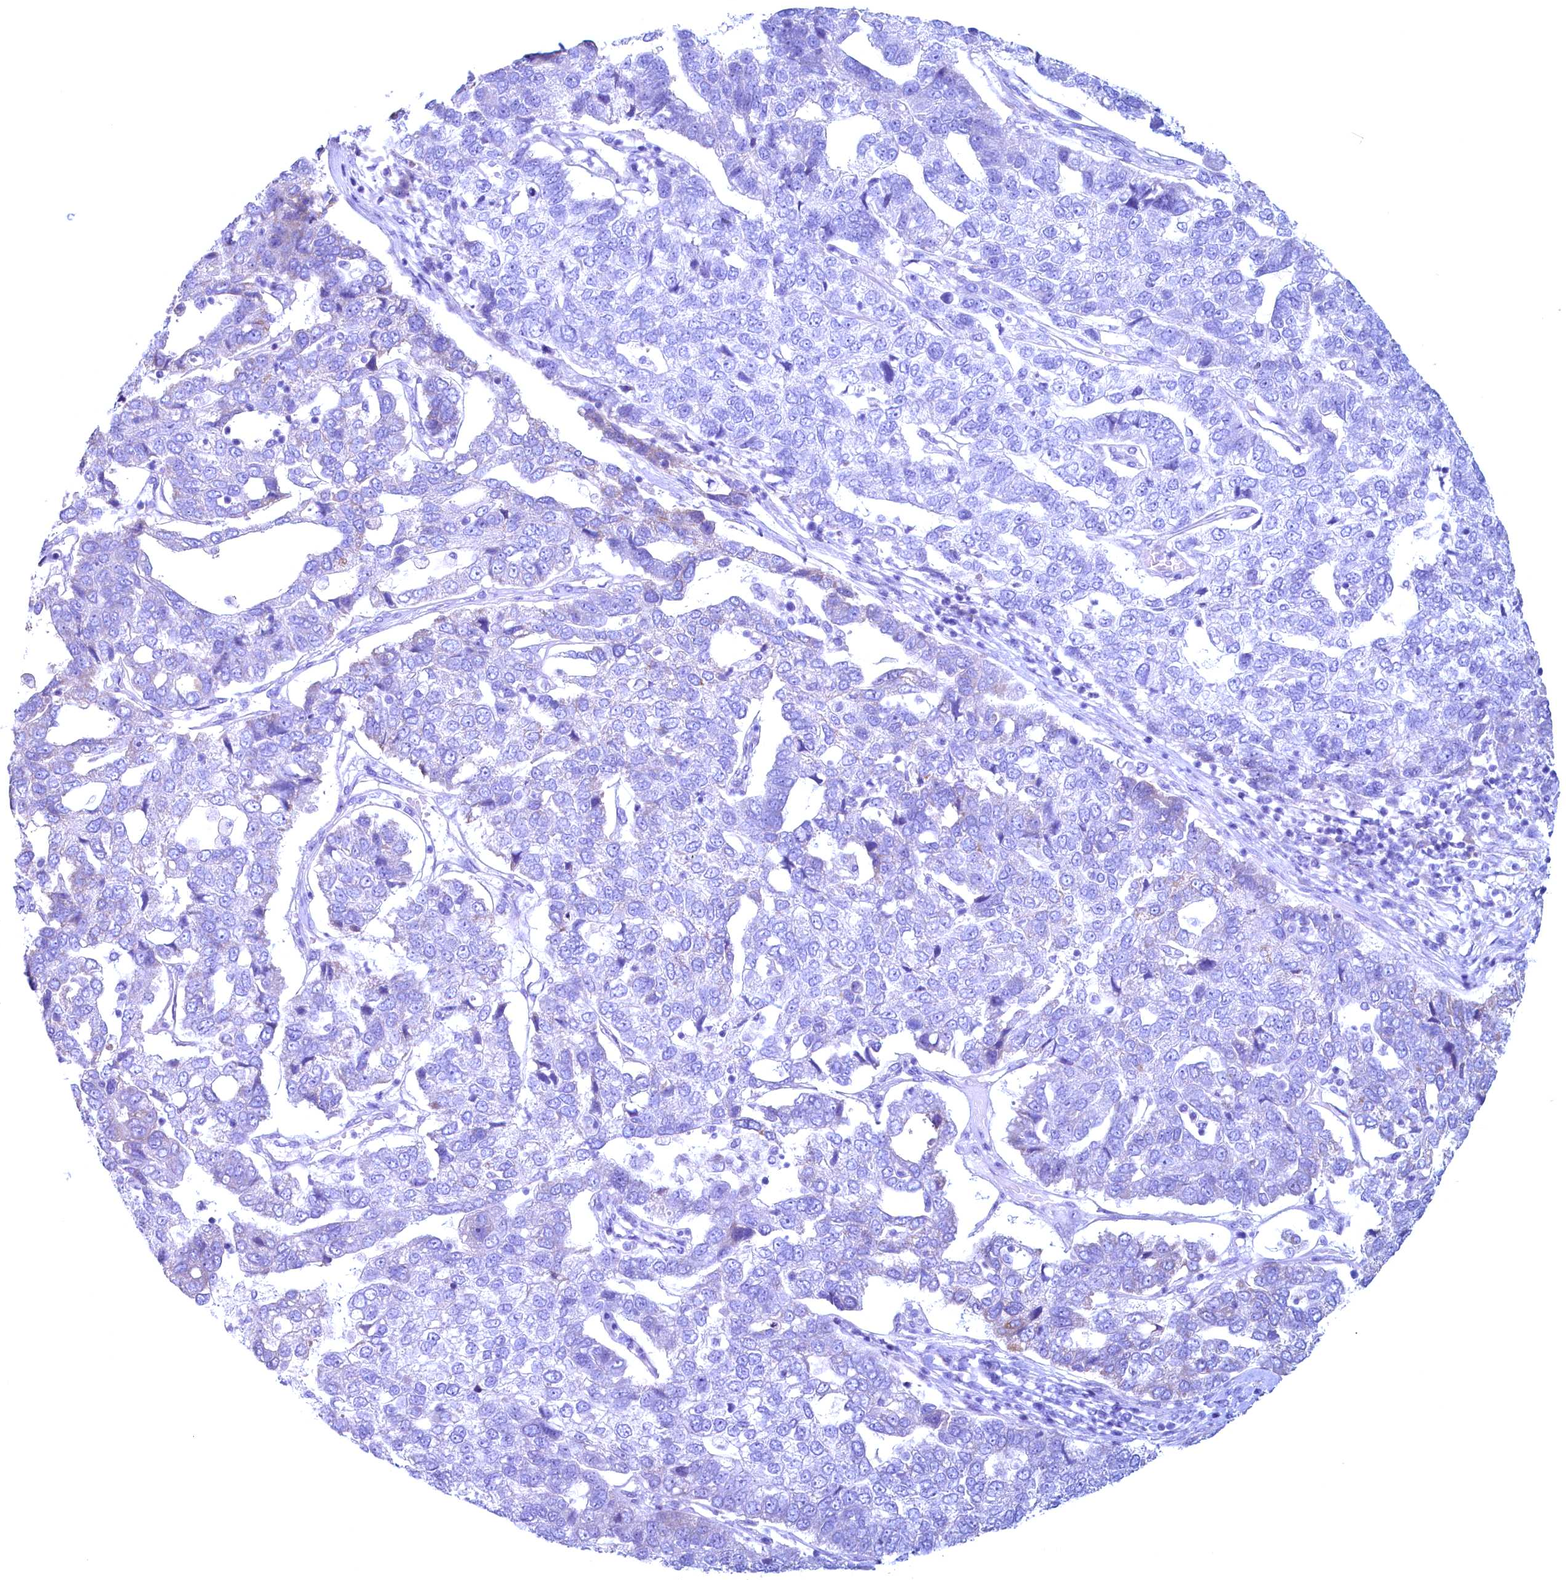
{"staining": {"intensity": "negative", "quantity": "none", "location": "none"}, "tissue": "pancreatic cancer", "cell_type": "Tumor cells", "image_type": "cancer", "snomed": [{"axis": "morphology", "description": "Adenocarcinoma, NOS"}, {"axis": "topography", "description": "Pancreas"}], "caption": "The IHC photomicrograph has no significant staining in tumor cells of pancreatic adenocarcinoma tissue. Brightfield microscopy of IHC stained with DAB (brown) and hematoxylin (blue), captured at high magnification.", "gene": "MAP1LC3A", "patient": {"sex": "female", "age": 61}}